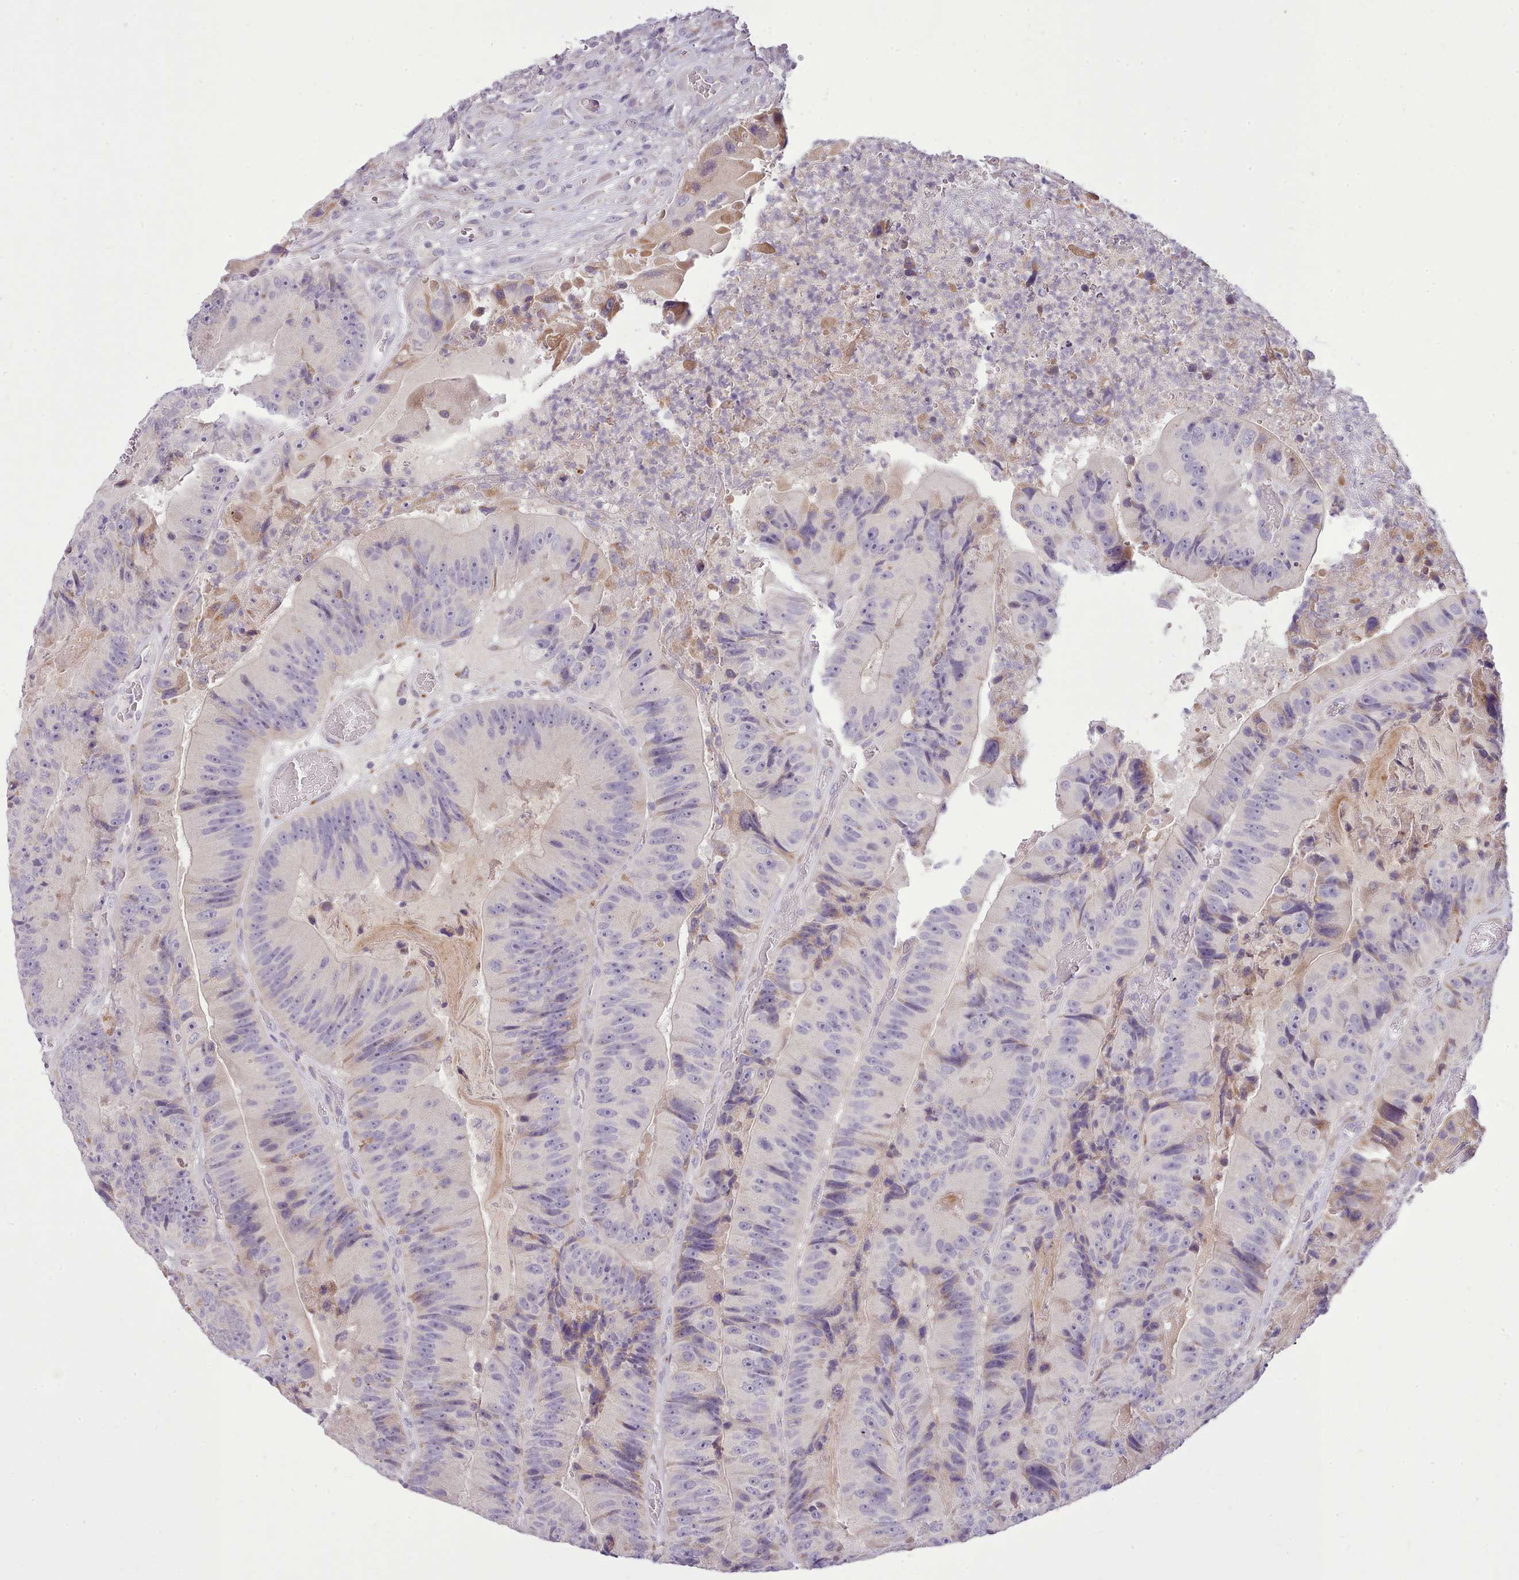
{"staining": {"intensity": "weak", "quantity": "<25%", "location": "cytoplasmic/membranous"}, "tissue": "colorectal cancer", "cell_type": "Tumor cells", "image_type": "cancer", "snomed": [{"axis": "morphology", "description": "Adenocarcinoma, NOS"}, {"axis": "topography", "description": "Colon"}], "caption": "This is an IHC micrograph of colorectal cancer. There is no expression in tumor cells.", "gene": "FAM83E", "patient": {"sex": "female", "age": 86}}